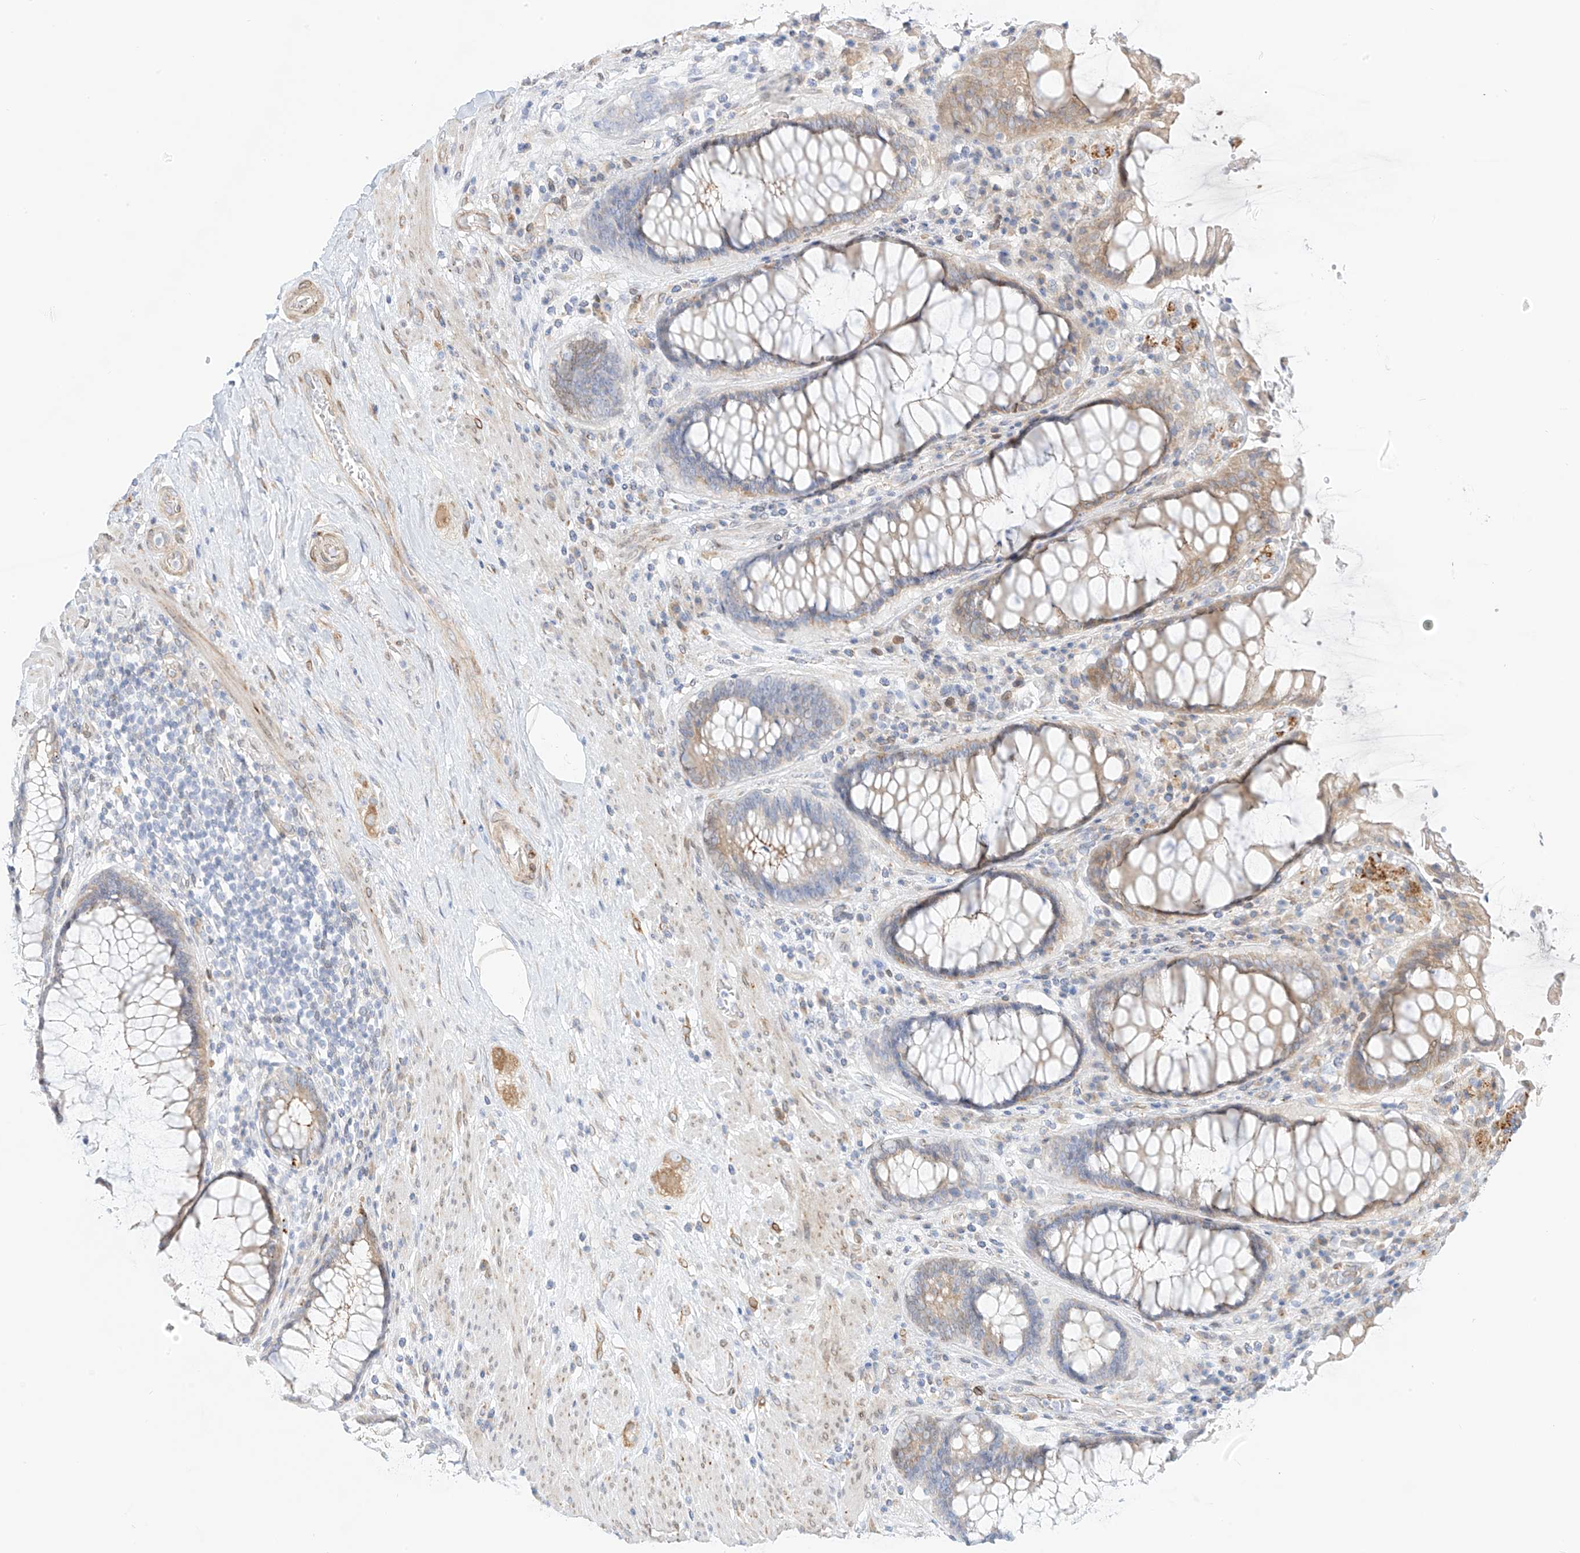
{"staining": {"intensity": "moderate", "quantity": "25%-75%", "location": "cytoplasmic/membranous"}, "tissue": "rectum", "cell_type": "Glandular cells", "image_type": "normal", "snomed": [{"axis": "morphology", "description": "Normal tissue, NOS"}, {"axis": "topography", "description": "Rectum"}], "caption": "Brown immunohistochemical staining in normal human rectum shows moderate cytoplasmic/membranous positivity in about 25%-75% of glandular cells.", "gene": "PCYOX1", "patient": {"sex": "male", "age": 64}}